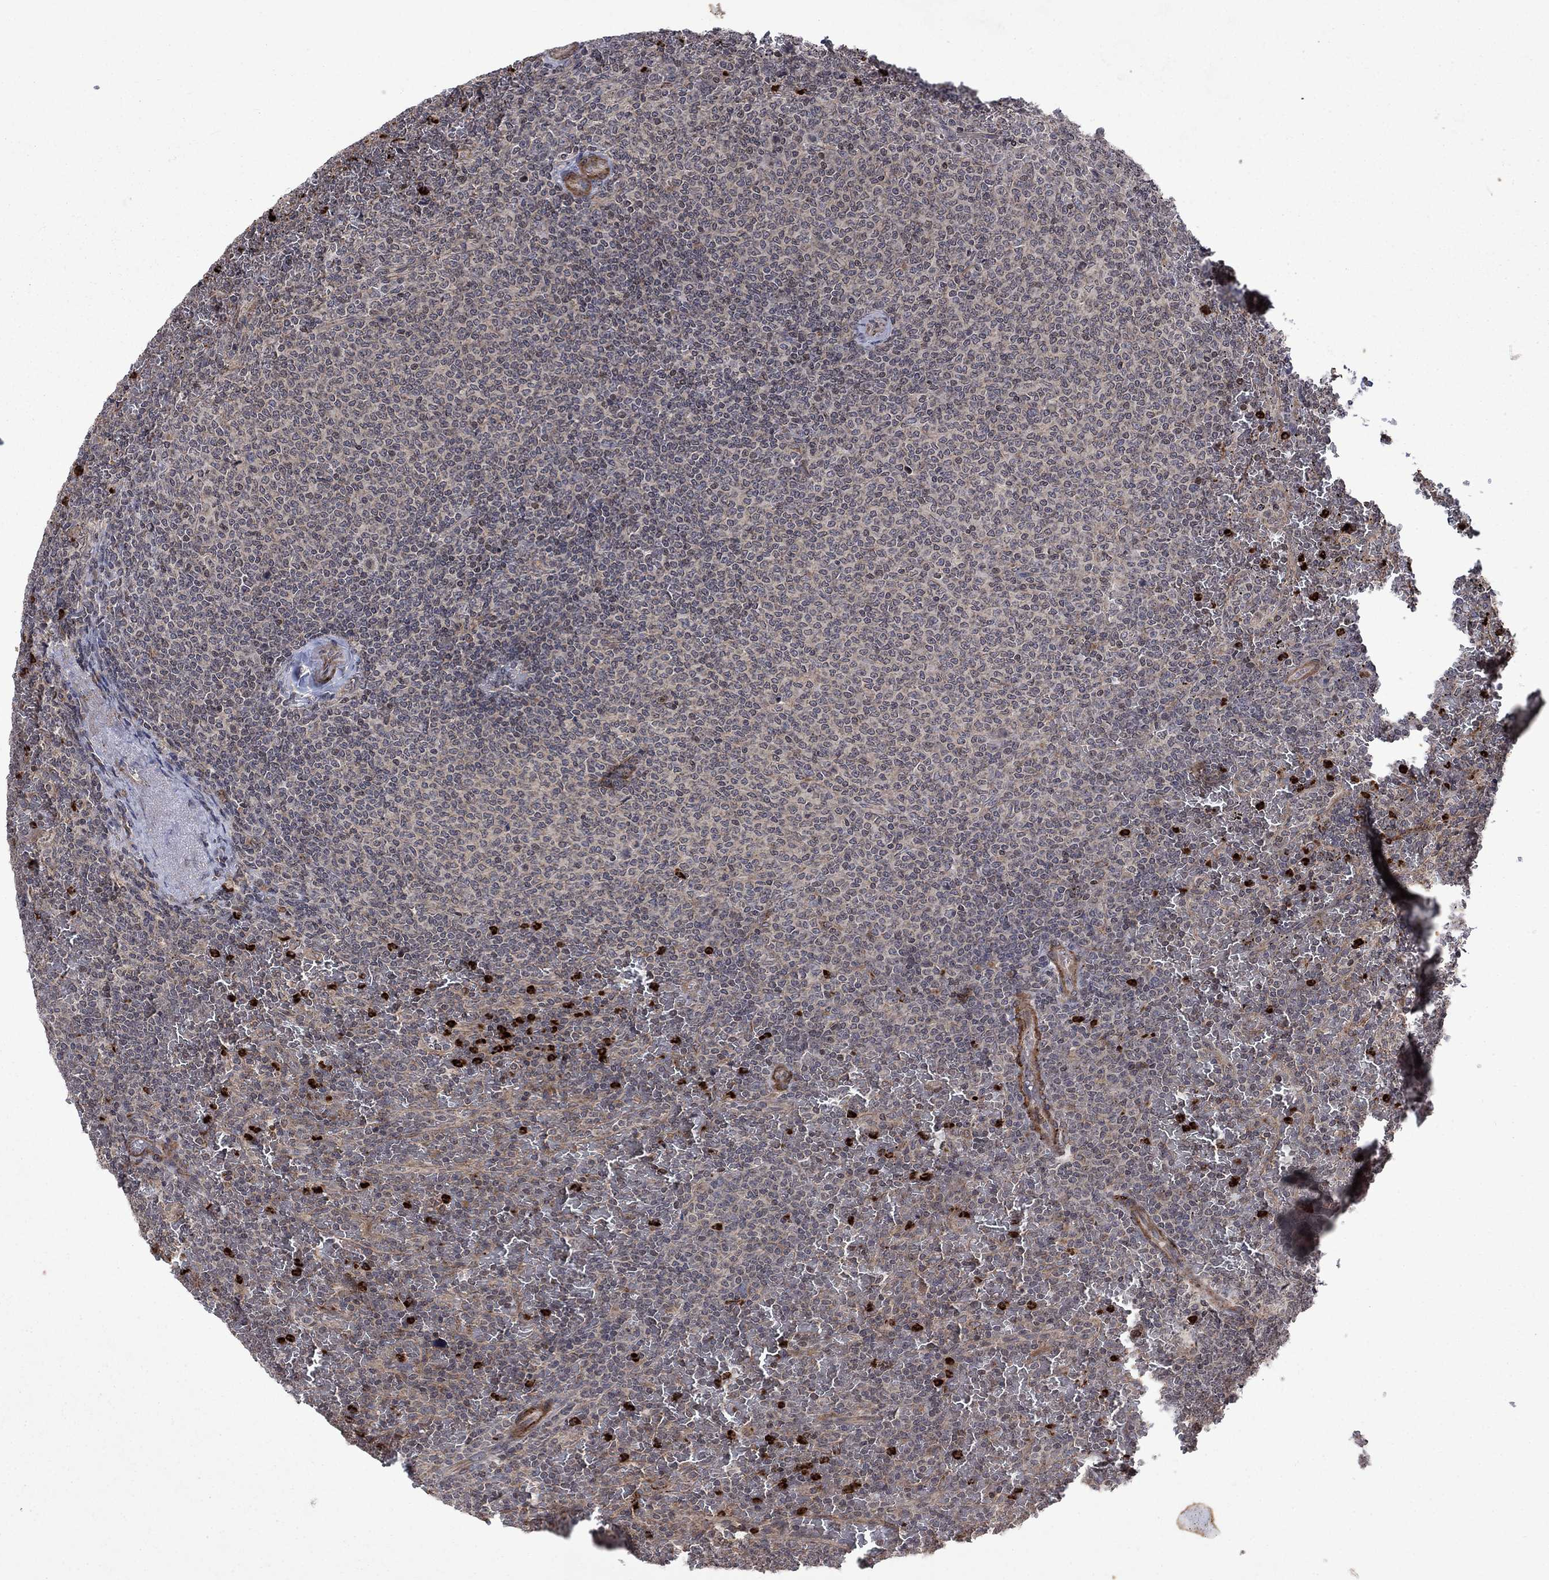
{"staining": {"intensity": "negative", "quantity": "none", "location": "none"}, "tissue": "lymphoma", "cell_type": "Tumor cells", "image_type": "cancer", "snomed": [{"axis": "morphology", "description": "Malignant lymphoma, non-Hodgkin's type, Low grade"}, {"axis": "topography", "description": "Spleen"}], "caption": "An IHC histopathology image of lymphoma is shown. There is no staining in tumor cells of lymphoma.", "gene": "TMEM33", "patient": {"sex": "female", "age": 77}}